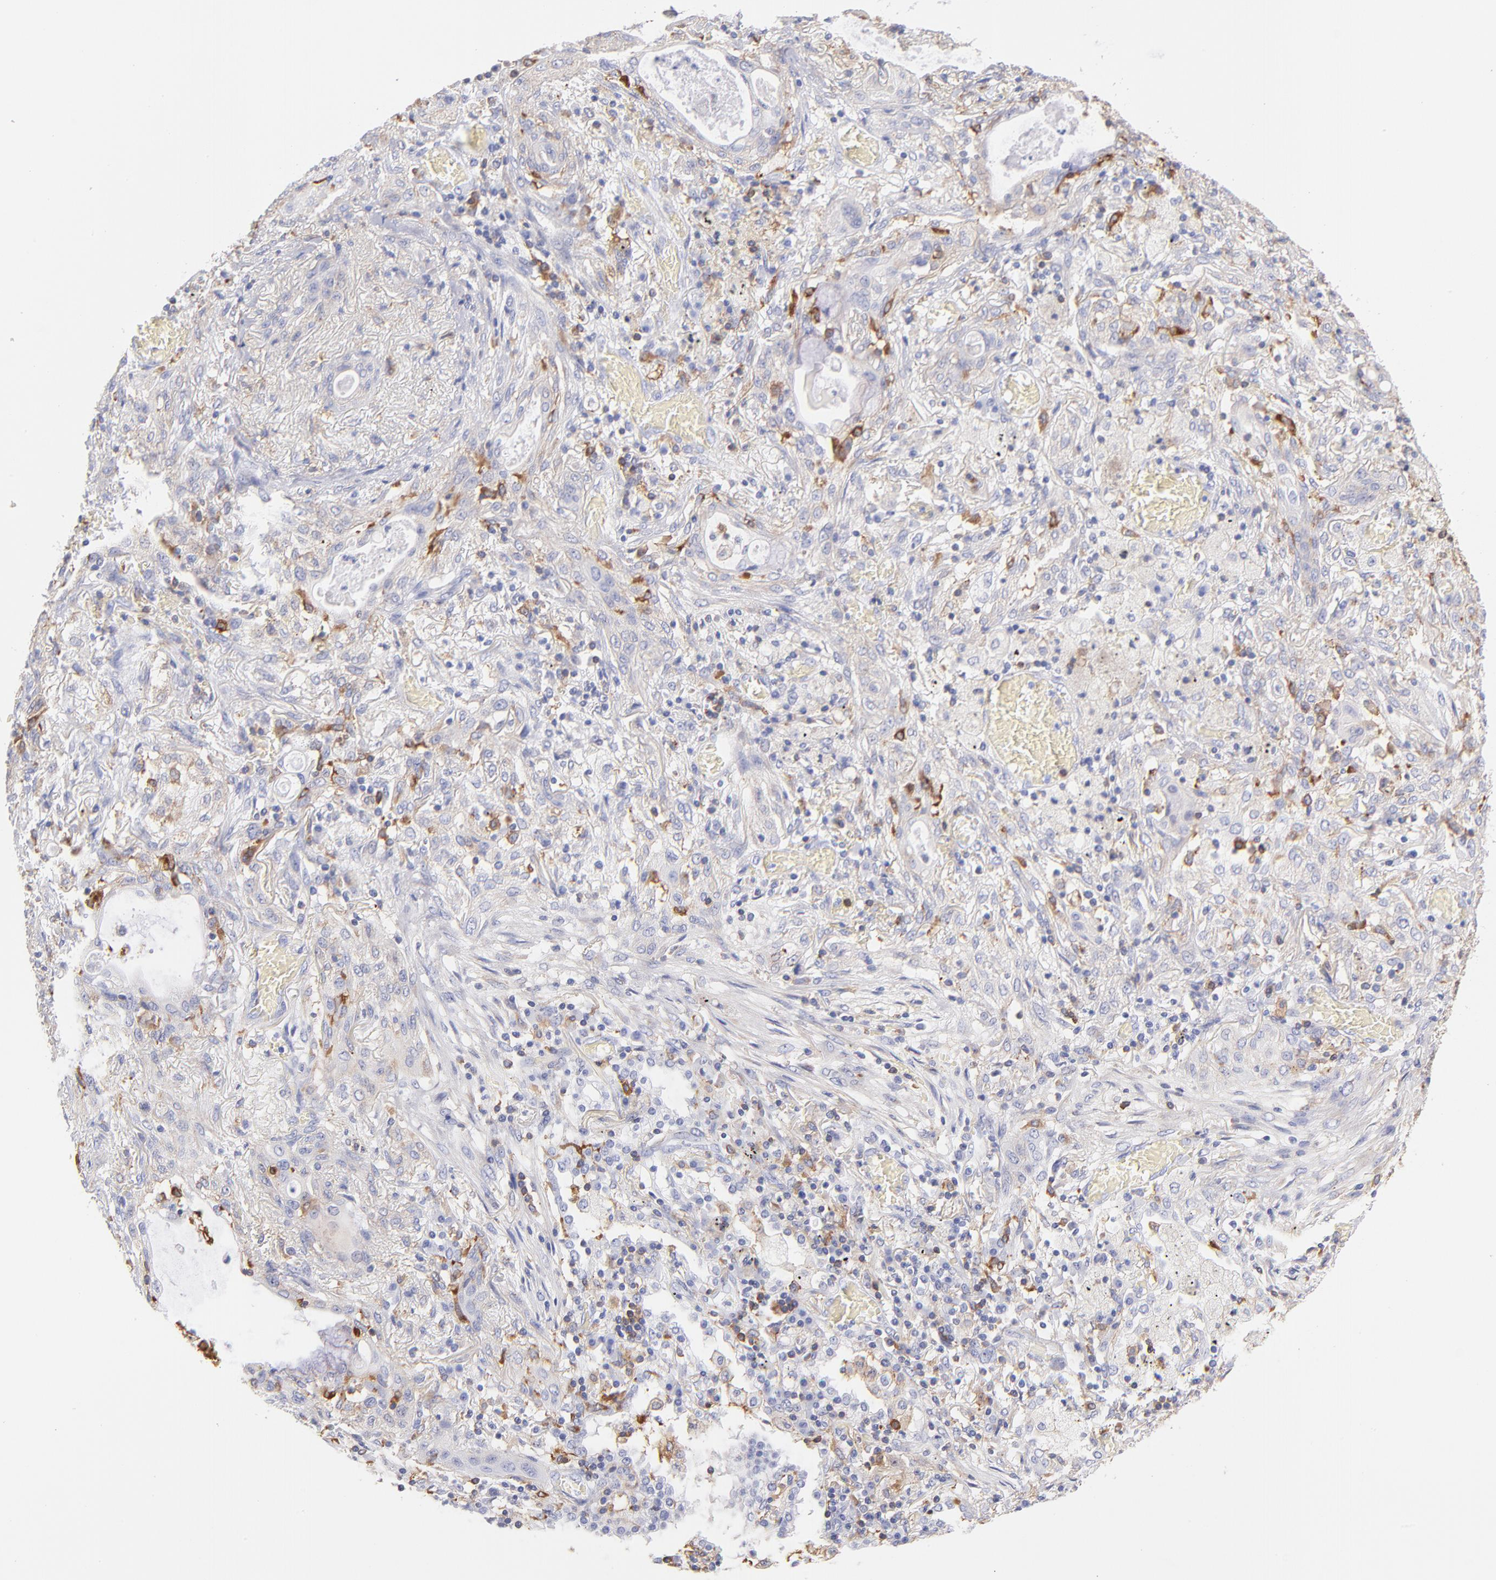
{"staining": {"intensity": "weak", "quantity": "25%-75%", "location": "cytoplasmic/membranous"}, "tissue": "lung cancer", "cell_type": "Tumor cells", "image_type": "cancer", "snomed": [{"axis": "morphology", "description": "Squamous cell carcinoma, NOS"}, {"axis": "topography", "description": "Lung"}], "caption": "IHC photomicrograph of human lung cancer stained for a protein (brown), which shows low levels of weak cytoplasmic/membranous staining in approximately 25%-75% of tumor cells.", "gene": "PRKCA", "patient": {"sex": "female", "age": 47}}